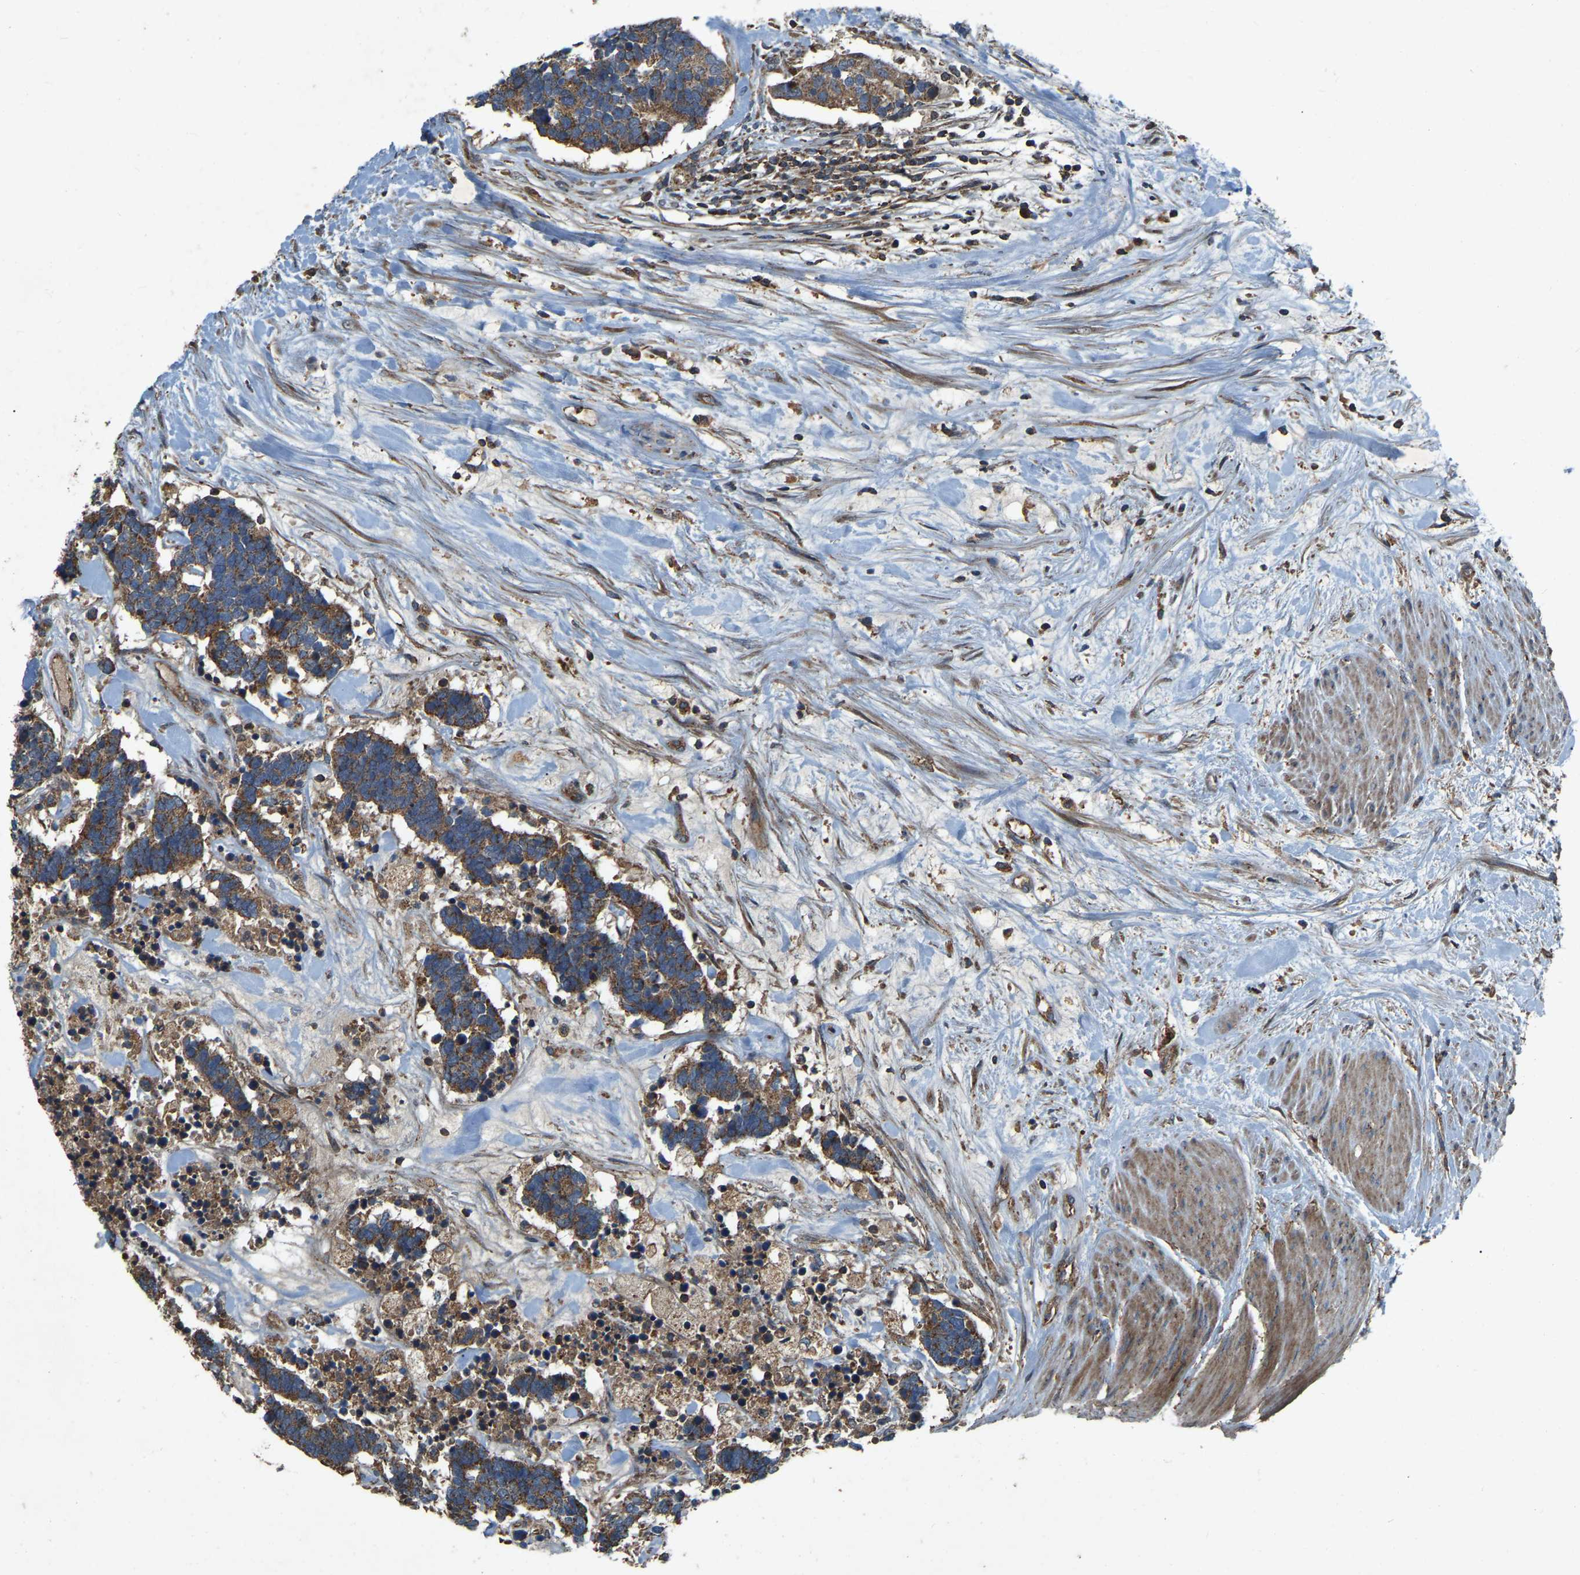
{"staining": {"intensity": "moderate", "quantity": ">75%", "location": "cytoplasmic/membranous"}, "tissue": "carcinoid", "cell_type": "Tumor cells", "image_type": "cancer", "snomed": [{"axis": "morphology", "description": "Carcinoma, NOS"}, {"axis": "morphology", "description": "Carcinoid, malignant, NOS"}, {"axis": "topography", "description": "Urinary bladder"}], "caption": "Moderate cytoplasmic/membranous expression for a protein is appreciated in about >75% of tumor cells of carcinoid (malignant) using IHC.", "gene": "SAMD9L", "patient": {"sex": "male", "age": 57}}